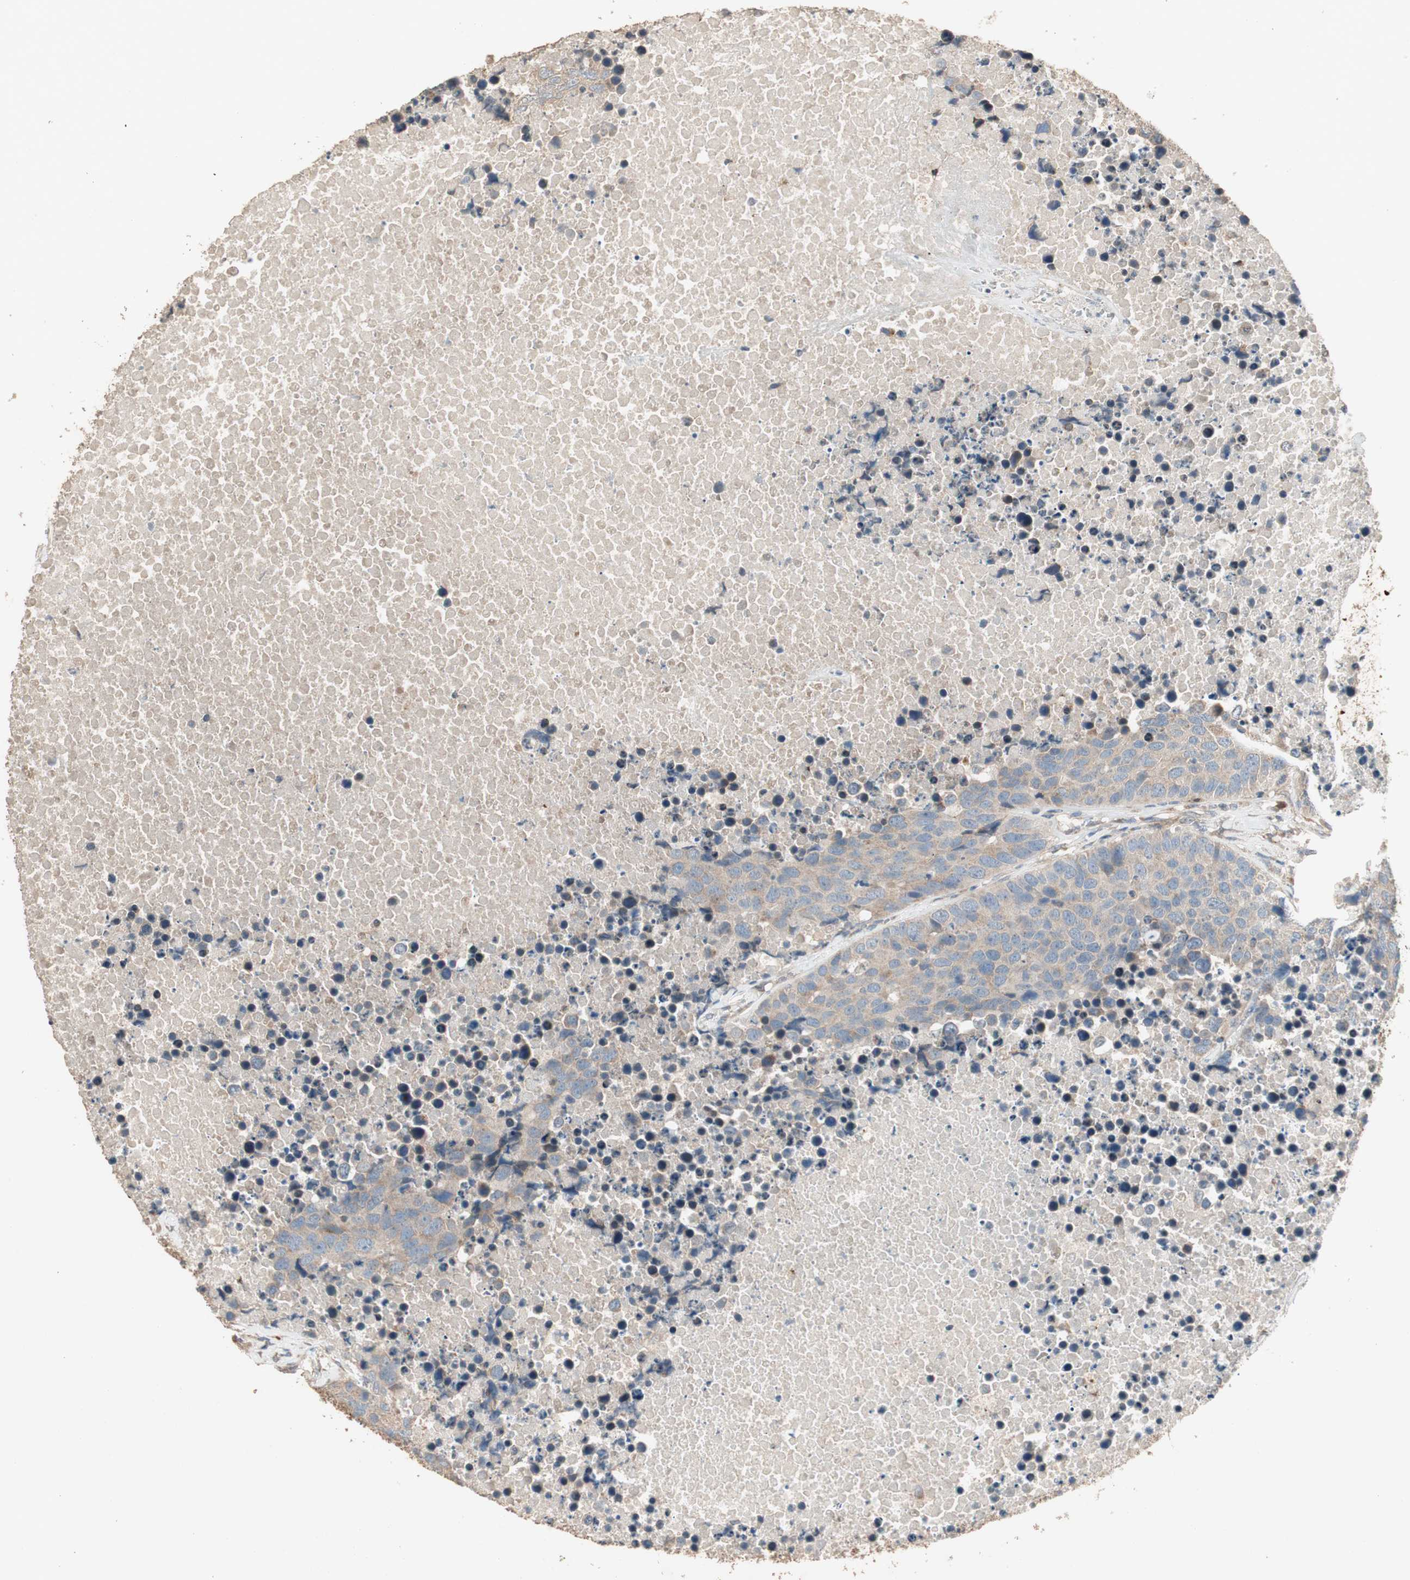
{"staining": {"intensity": "moderate", "quantity": ">75%", "location": "cytoplasmic/membranous"}, "tissue": "carcinoid", "cell_type": "Tumor cells", "image_type": "cancer", "snomed": [{"axis": "morphology", "description": "Carcinoid, malignant, NOS"}, {"axis": "topography", "description": "Lung"}], "caption": "Moderate cytoplasmic/membranous protein expression is appreciated in about >75% of tumor cells in carcinoid.", "gene": "RARRES1", "patient": {"sex": "male", "age": 60}}